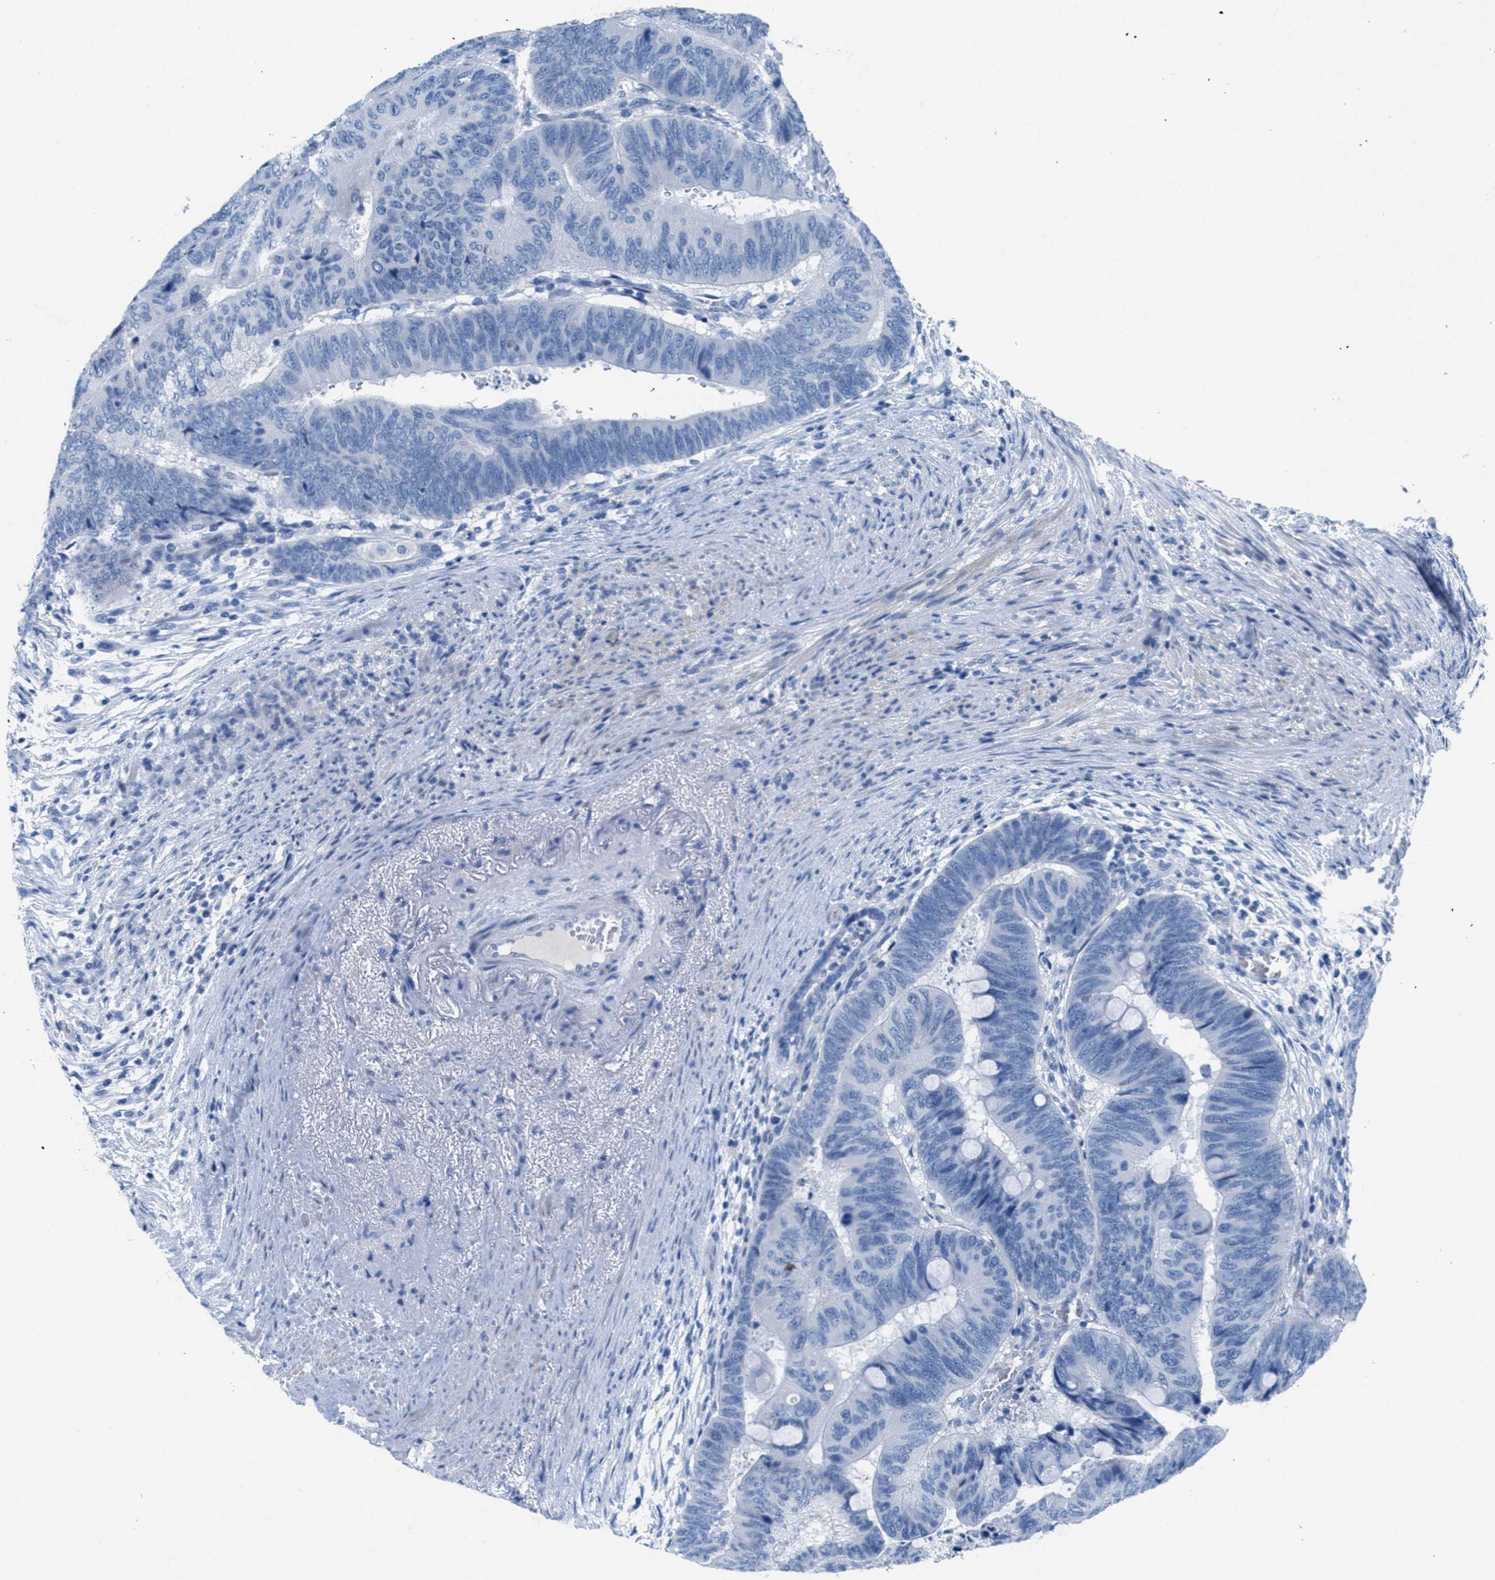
{"staining": {"intensity": "negative", "quantity": "none", "location": "none"}, "tissue": "colorectal cancer", "cell_type": "Tumor cells", "image_type": "cancer", "snomed": [{"axis": "morphology", "description": "Normal tissue, NOS"}, {"axis": "morphology", "description": "Adenocarcinoma, NOS"}, {"axis": "topography", "description": "Rectum"}, {"axis": "topography", "description": "Peripheral nerve tissue"}], "caption": "The micrograph demonstrates no staining of tumor cells in adenocarcinoma (colorectal). Nuclei are stained in blue.", "gene": "GALNT17", "patient": {"sex": "male", "age": 92}}